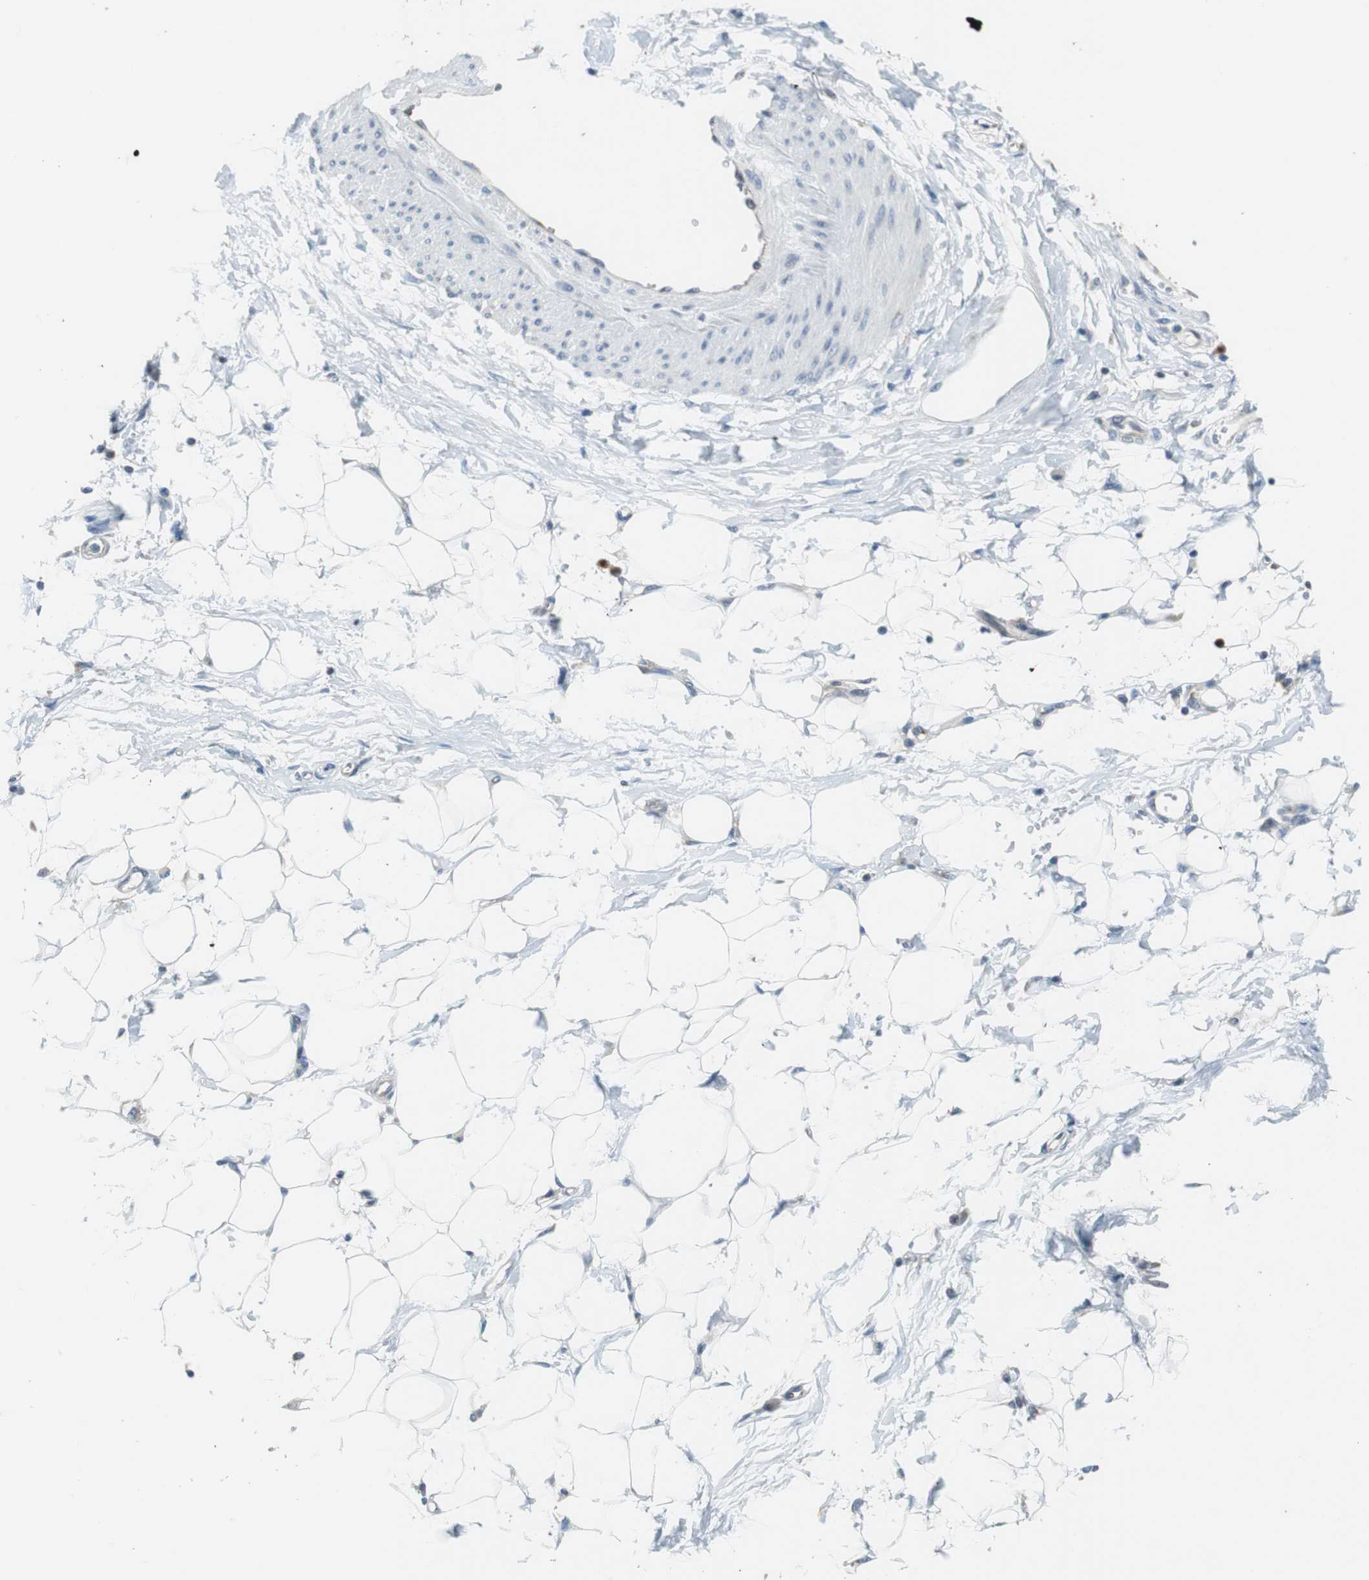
{"staining": {"intensity": "weak", "quantity": "25%-75%", "location": "cytoplasmic/membranous"}, "tissue": "adipose tissue", "cell_type": "Adipocytes", "image_type": "normal", "snomed": [{"axis": "morphology", "description": "Normal tissue, NOS"}, {"axis": "morphology", "description": "Urothelial carcinoma, High grade"}, {"axis": "topography", "description": "Vascular tissue"}, {"axis": "topography", "description": "Urinary bladder"}], "caption": "High-power microscopy captured an immunohistochemistry image of normal adipose tissue, revealing weak cytoplasmic/membranous positivity in approximately 25%-75% of adipocytes.", "gene": "PLAA", "patient": {"sex": "female", "age": 56}}